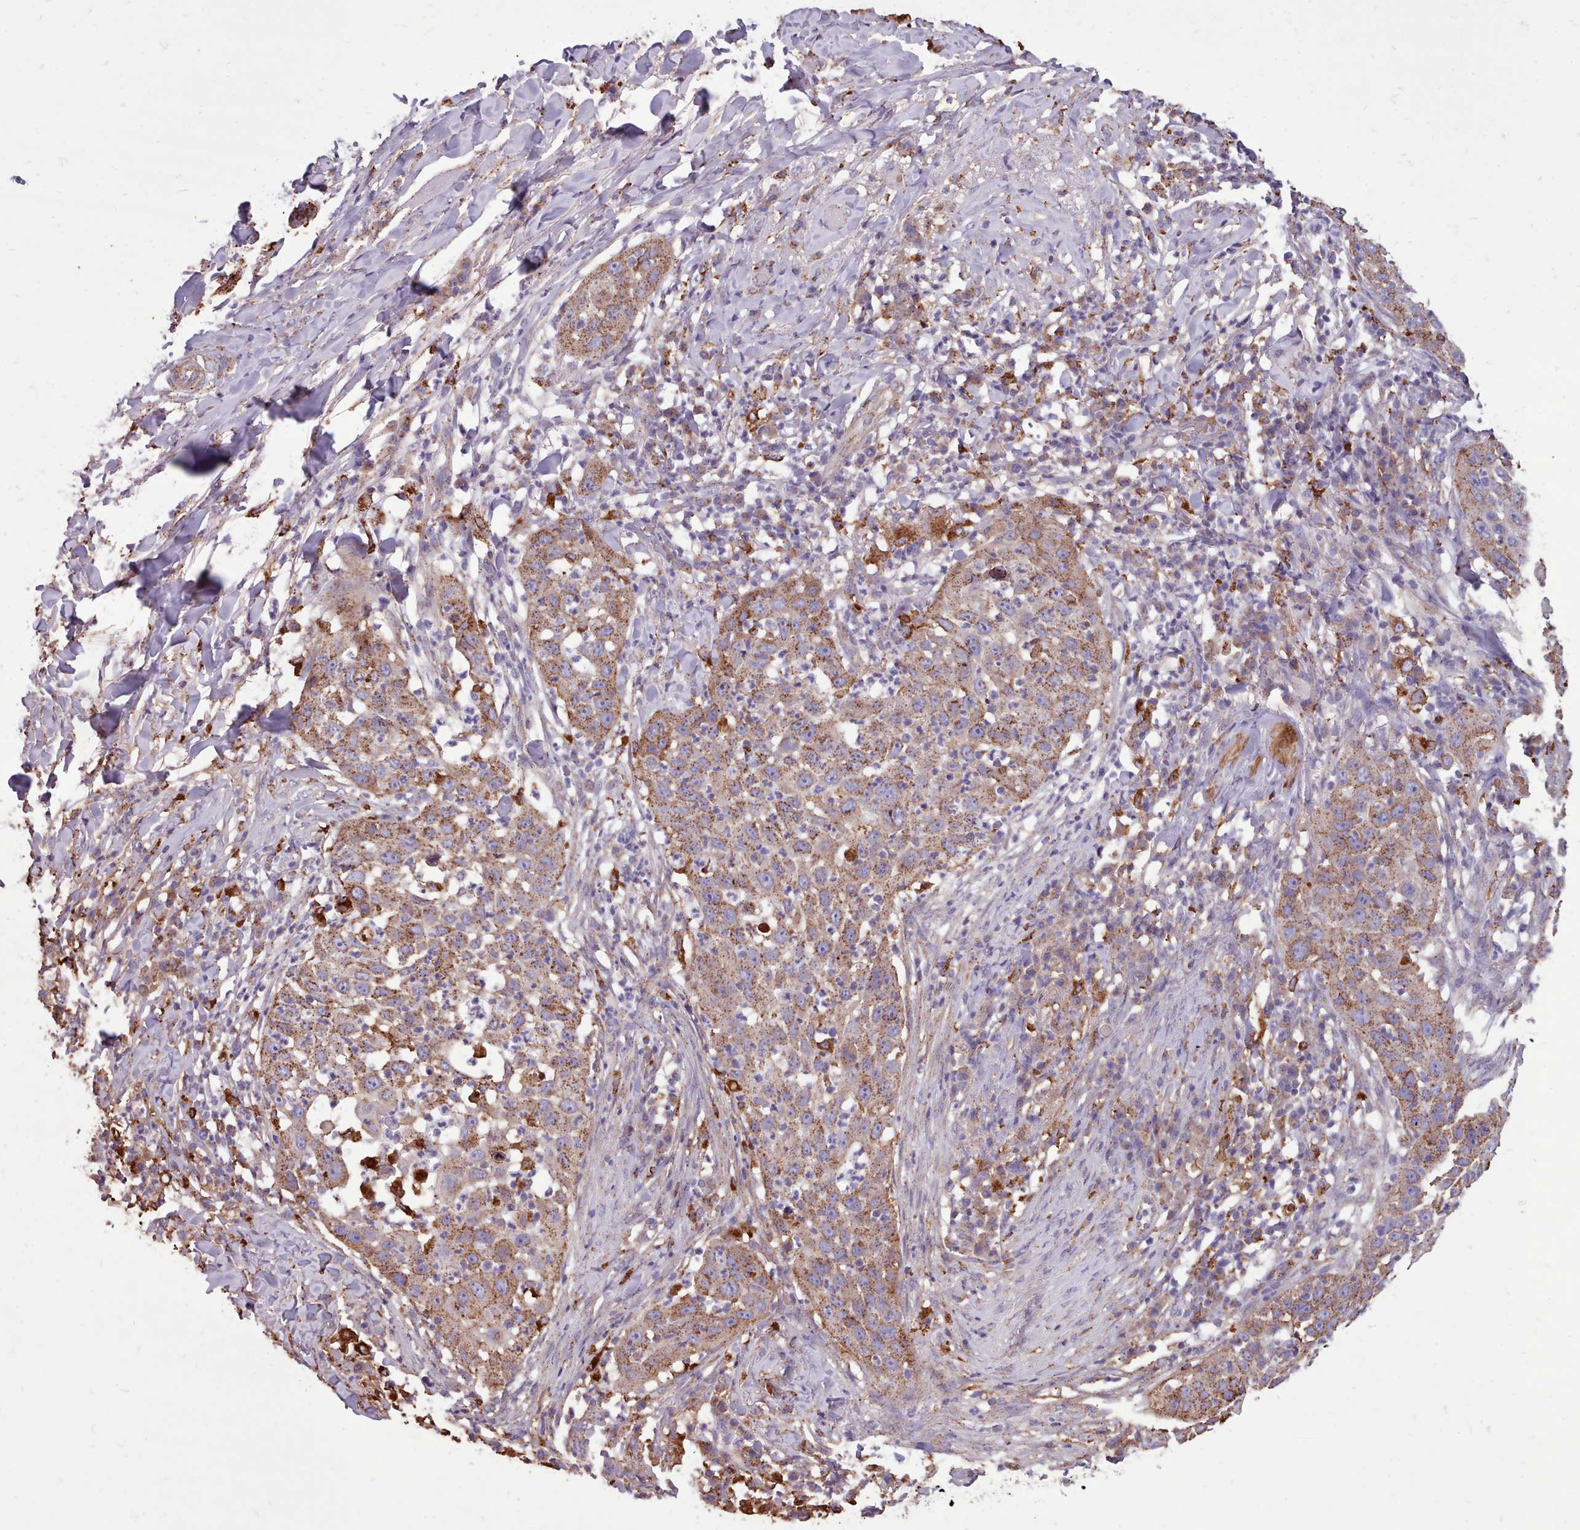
{"staining": {"intensity": "moderate", "quantity": ">75%", "location": "cytoplasmic/membranous"}, "tissue": "skin cancer", "cell_type": "Tumor cells", "image_type": "cancer", "snomed": [{"axis": "morphology", "description": "Squamous cell carcinoma, NOS"}, {"axis": "topography", "description": "Skin"}], "caption": "Protein expression analysis of human skin cancer reveals moderate cytoplasmic/membranous expression in approximately >75% of tumor cells.", "gene": "PACSIN3", "patient": {"sex": "female", "age": 44}}